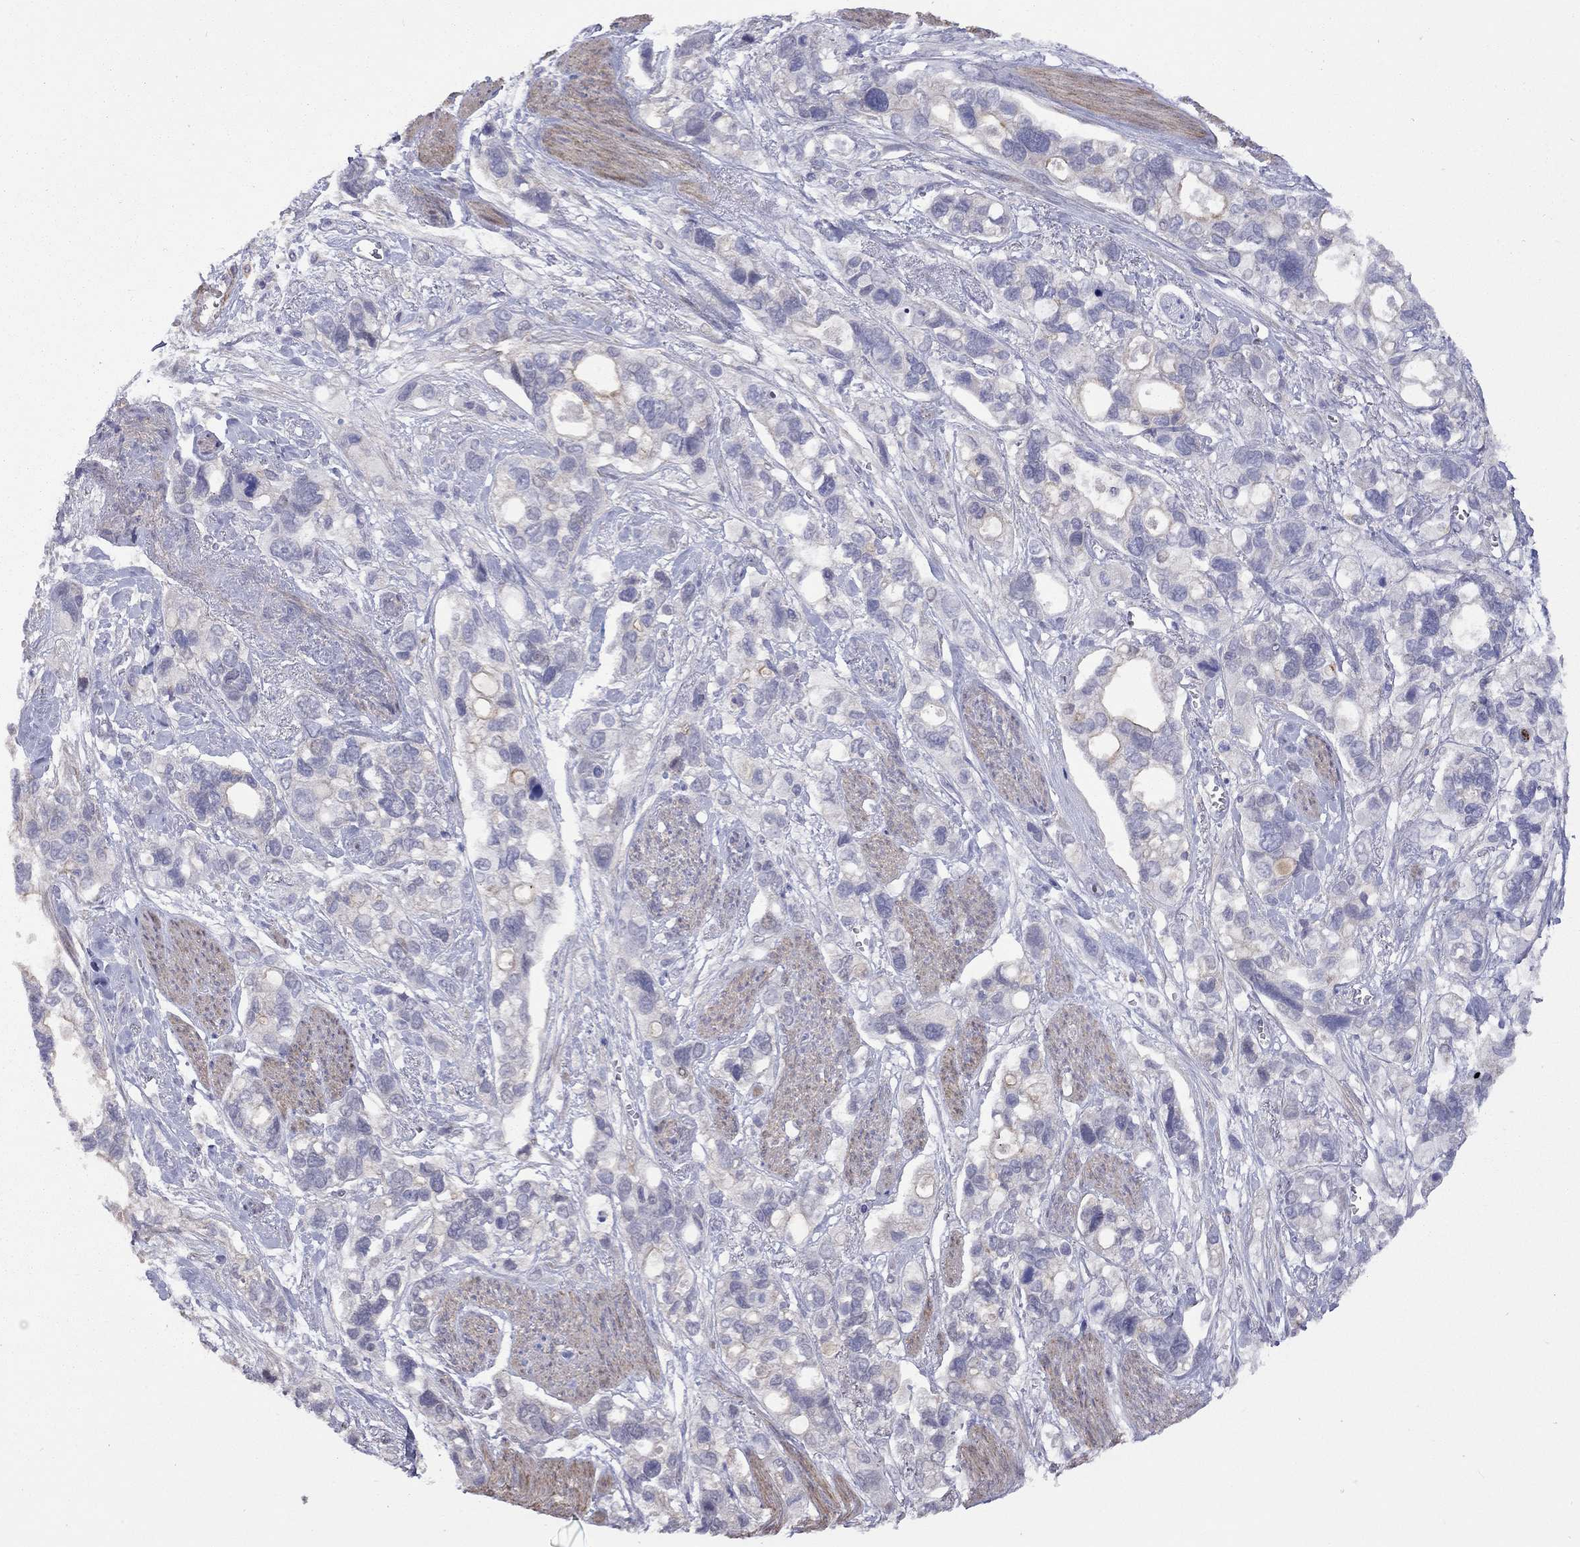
{"staining": {"intensity": "negative", "quantity": "none", "location": "none"}, "tissue": "stomach cancer", "cell_type": "Tumor cells", "image_type": "cancer", "snomed": [{"axis": "morphology", "description": "Adenocarcinoma, NOS"}, {"axis": "topography", "description": "Stomach, upper"}], "caption": "Tumor cells are negative for brown protein staining in adenocarcinoma (stomach).", "gene": "SYTL2", "patient": {"sex": "female", "age": 81}}